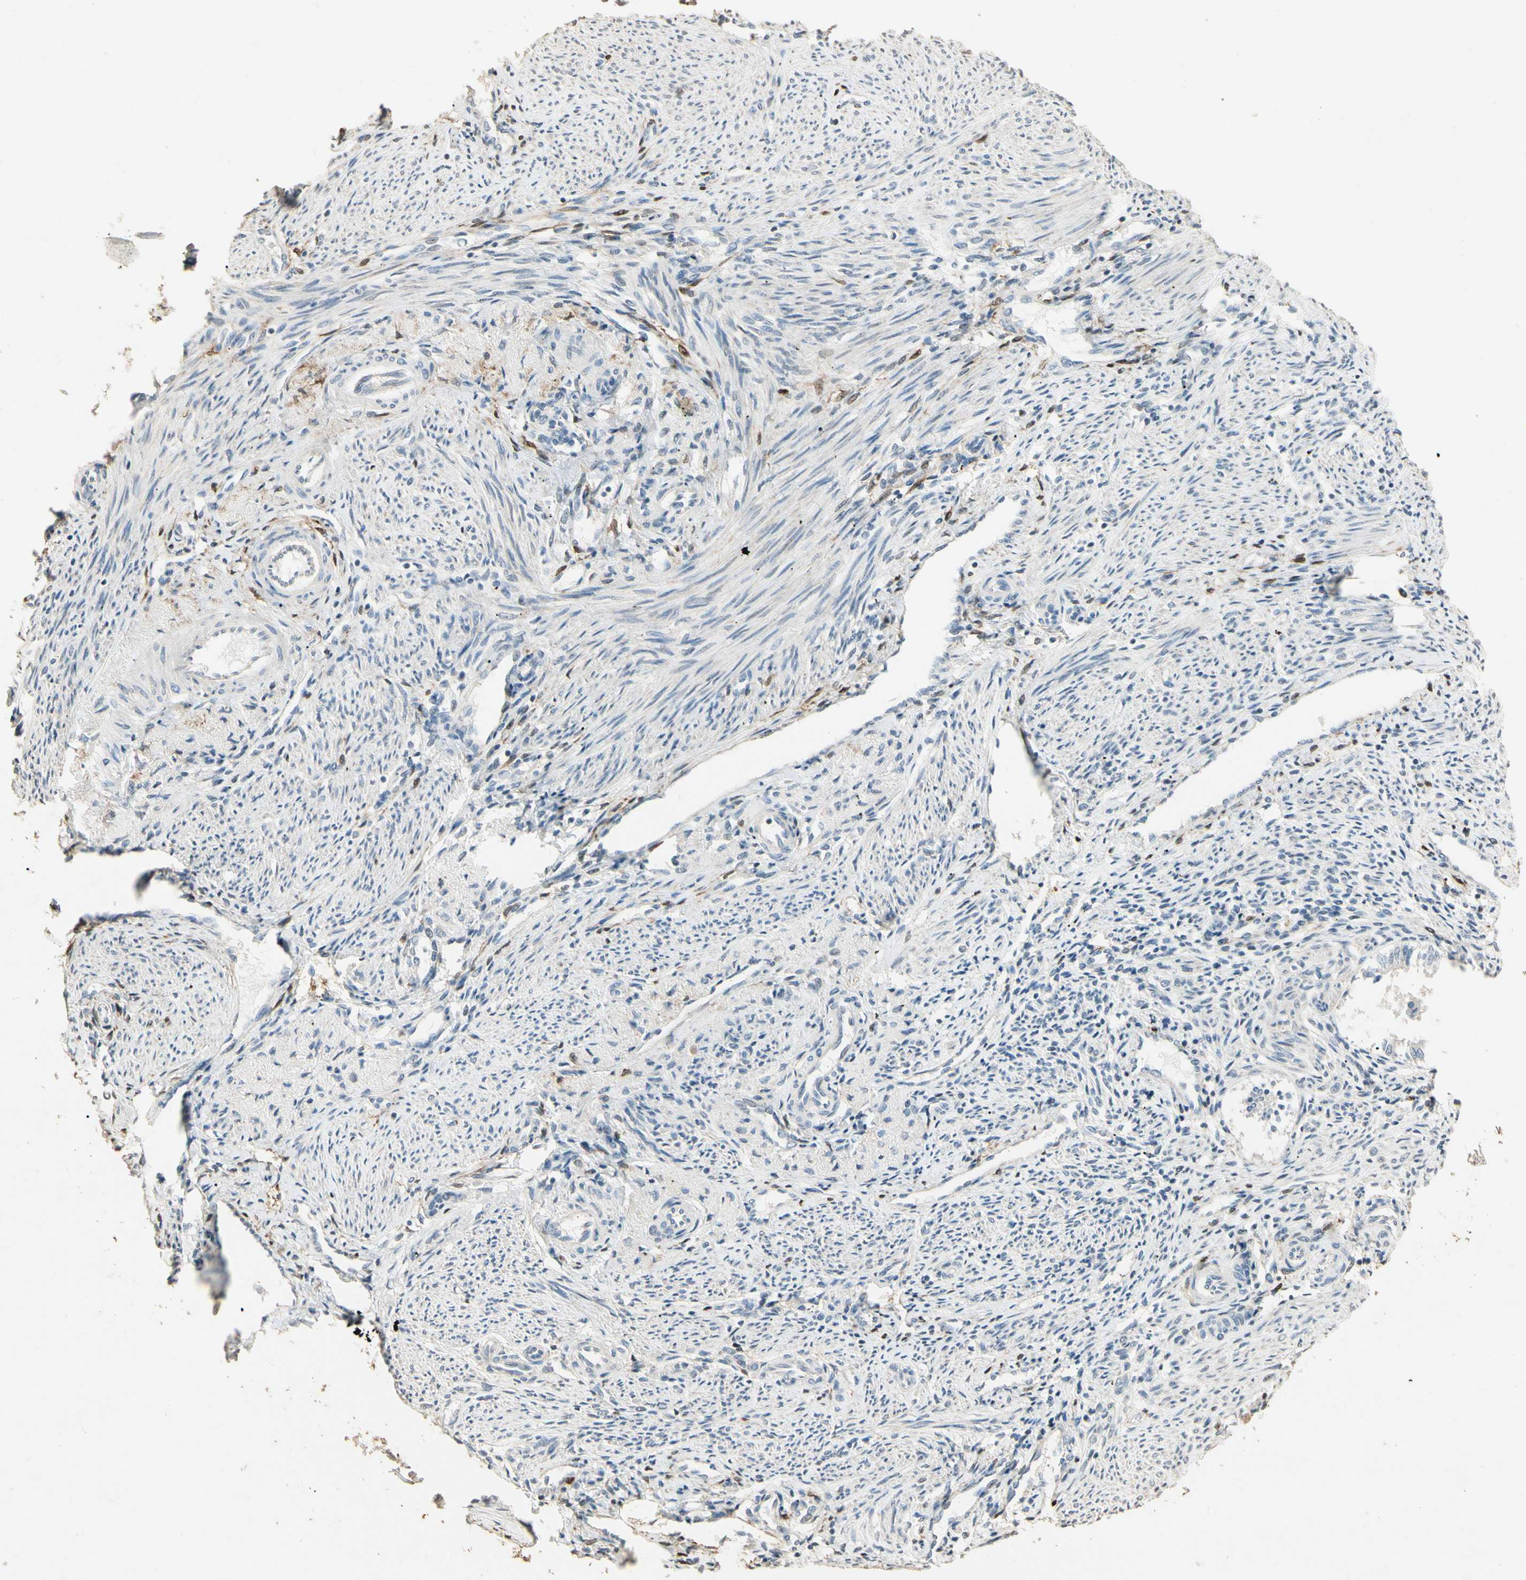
{"staining": {"intensity": "negative", "quantity": "none", "location": "none"}, "tissue": "endometrium", "cell_type": "Cells in endometrial stroma", "image_type": "normal", "snomed": [{"axis": "morphology", "description": "Normal tissue, NOS"}, {"axis": "topography", "description": "Endometrium"}], "caption": "High power microscopy image of an immunohistochemistry (IHC) image of normal endometrium, revealing no significant expression in cells in endometrial stroma. (DAB immunohistochemistry (IHC) visualized using brightfield microscopy, high magnification).", "gene": "GNE", "patient": {"sex": "female", "age": 42}}